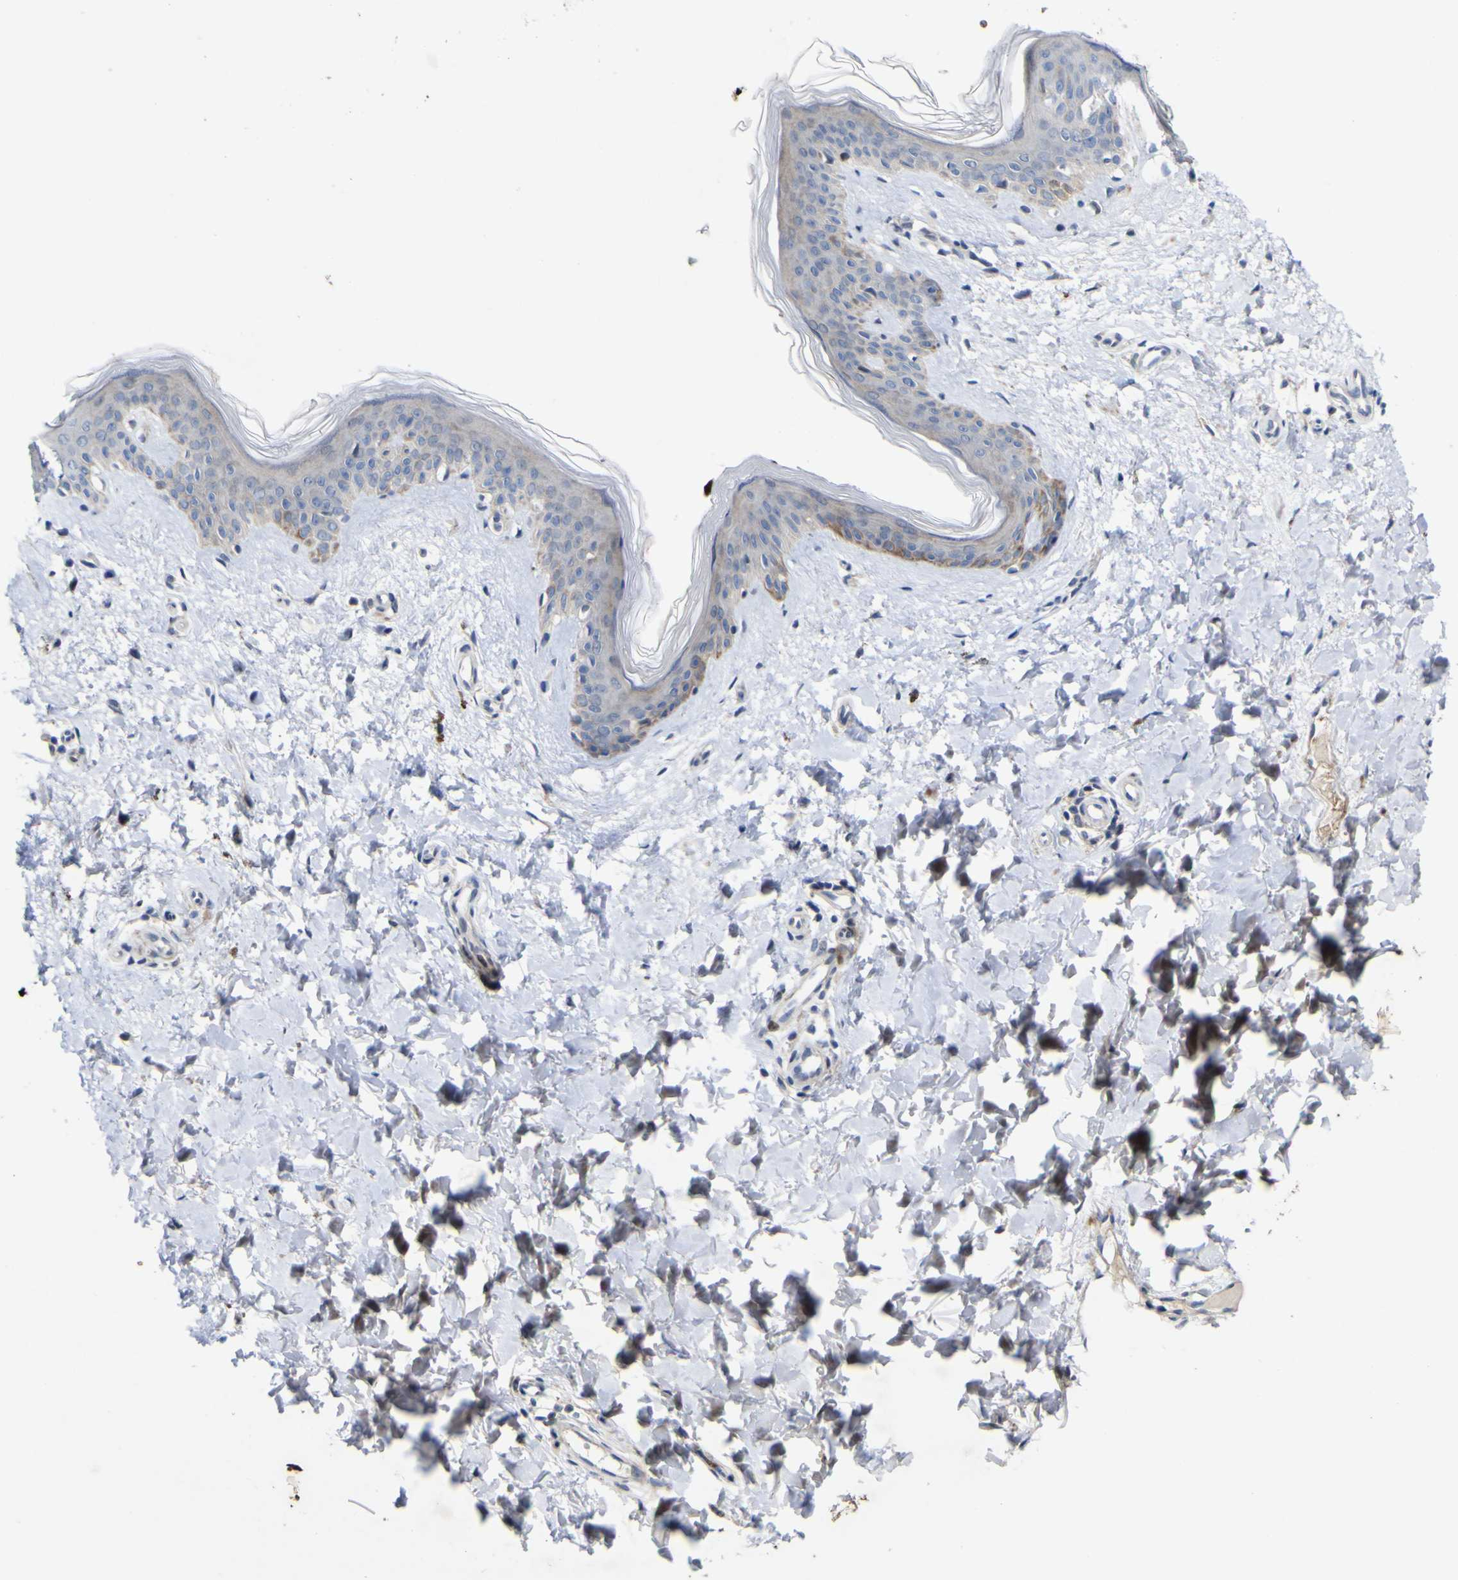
{"staining": {"intensity": "weak", "quantity": "25%-75%", "location": "cytoplasmic/membranous"}, "tissue": "skin", "cell_type": "Fibroblasts", "image_type": "normal", "snomed": [{"axis": "morphology", "description": "Normal tissue, NOS"}, {"axis": "topography", "description": "Skin"}], "caption": "DAB (3,3'-diaminobenzidine) immunohistochemical staining of unremarkable skin exhibits weak cytoplasmic/membranous protein expression in about 25%-75% of fibroblasts.", "gene": "NAV1", "patient": {"sex": "female", "age": 41}}